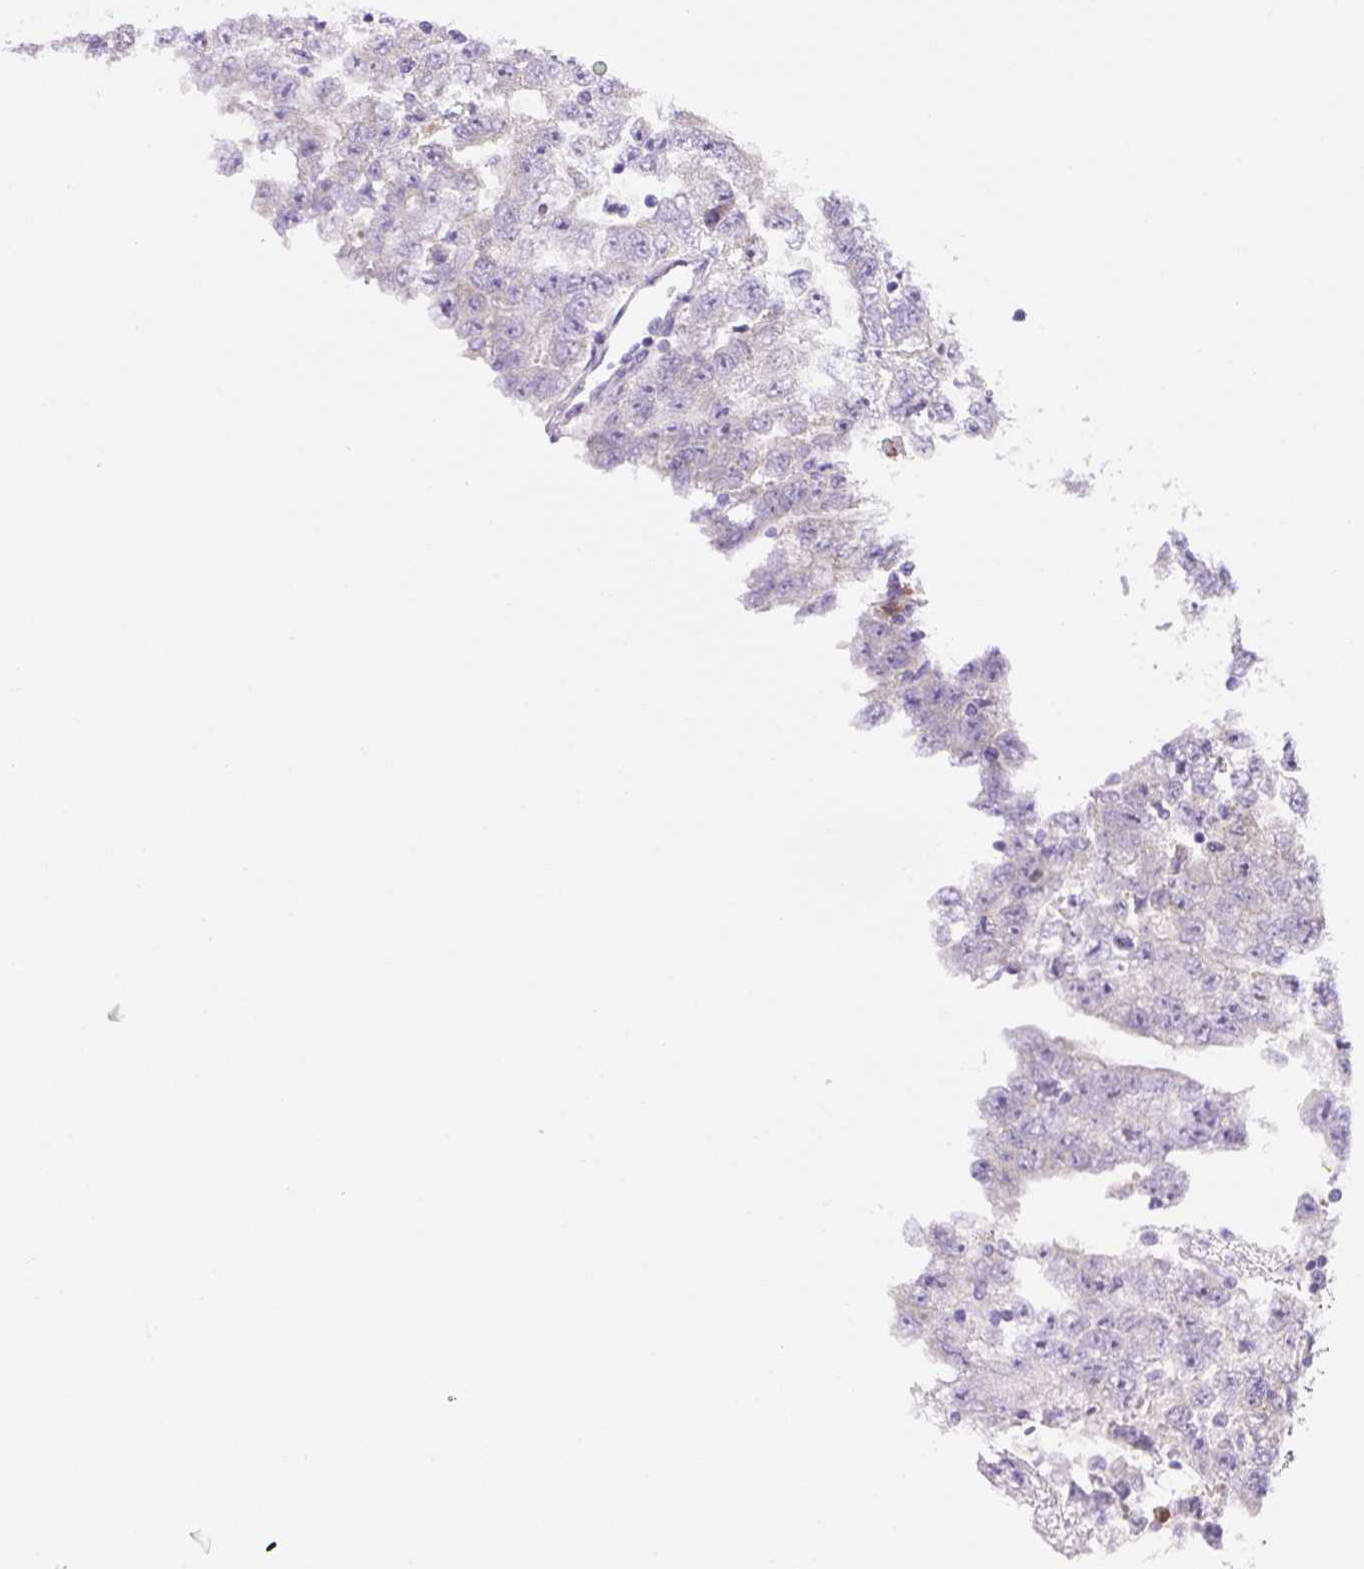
{"staining": {"intensity": "negative", "quantity": "none", "location": "none"}, "tissue": "testis cancer", "cell_type": "Tumor cells", "image_type": "cancer", "snomed": [{"axis": "morphology", "description": "Carcinoma, Embryonal, NOS"}, {"axis": "topography", "description": "Testis"}], "caption": "DAB immunohistochemical staining of testis cancer reveals no significant staining in tumor cells. (Brightfield microscopy of DAB immunohistochemistry at high magnification).", "gene": "ASB4", "patient": {"sex": "male", "age": 25}}